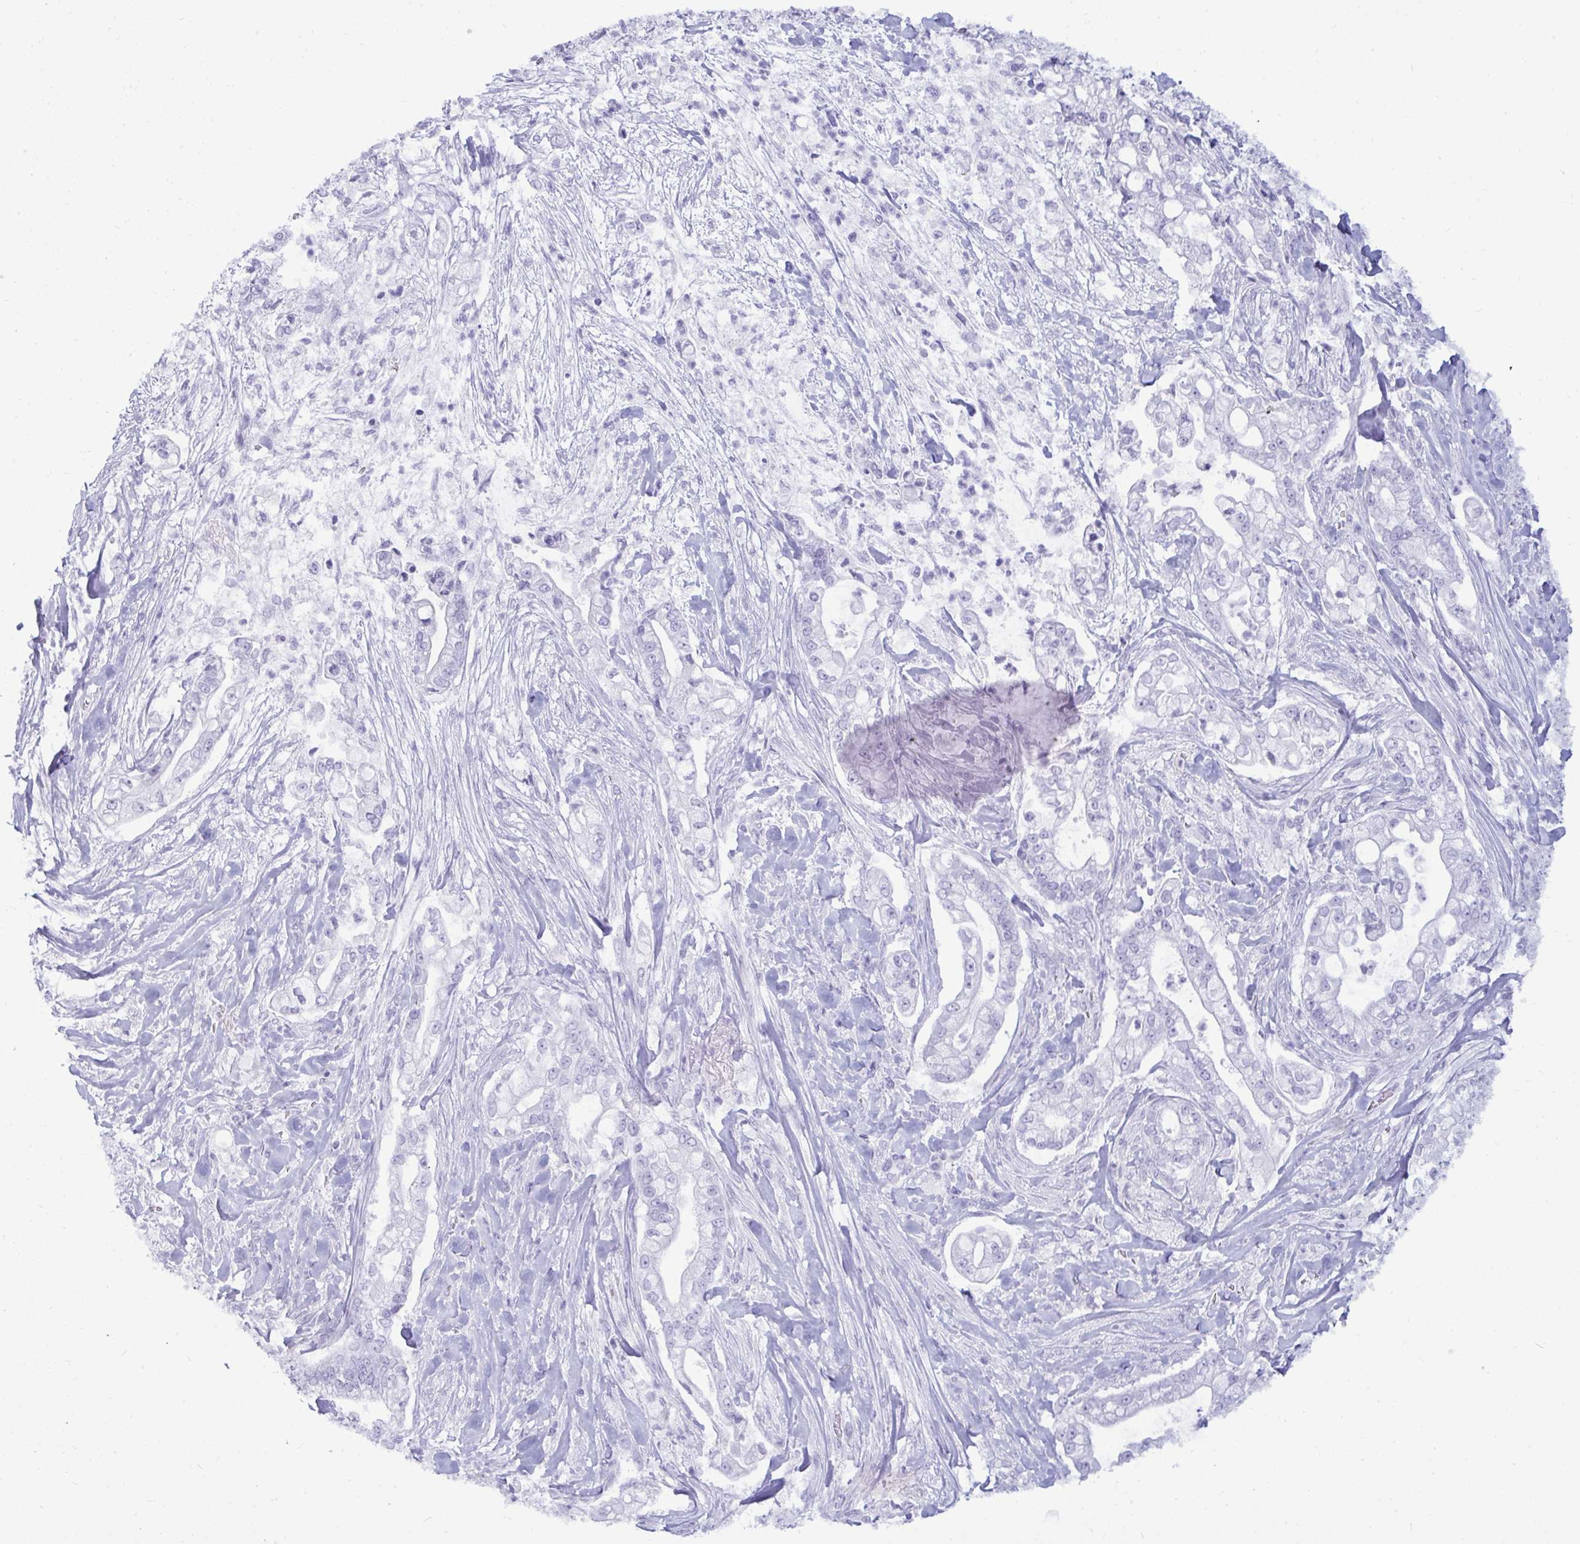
{"staining": {"intensity": "negative", "quantity": "none", "location": "none"}, "tissue": "pancreatic cancer", "cell_type": "Tumor cells", "image_type": "cancer", "snomed": [{"axis": "morphology", "description": "Adenocarcinoma, NOS"}, {"axis": "topography", "description": "Pancreas"}], "caption": "Adenocarcinoma (pancreatic) was stained to show a protein in brown. There is no significant staining in tumor cells.", "gene": "ANKRD60", "patient": {"sex": "female", "age": 69}}